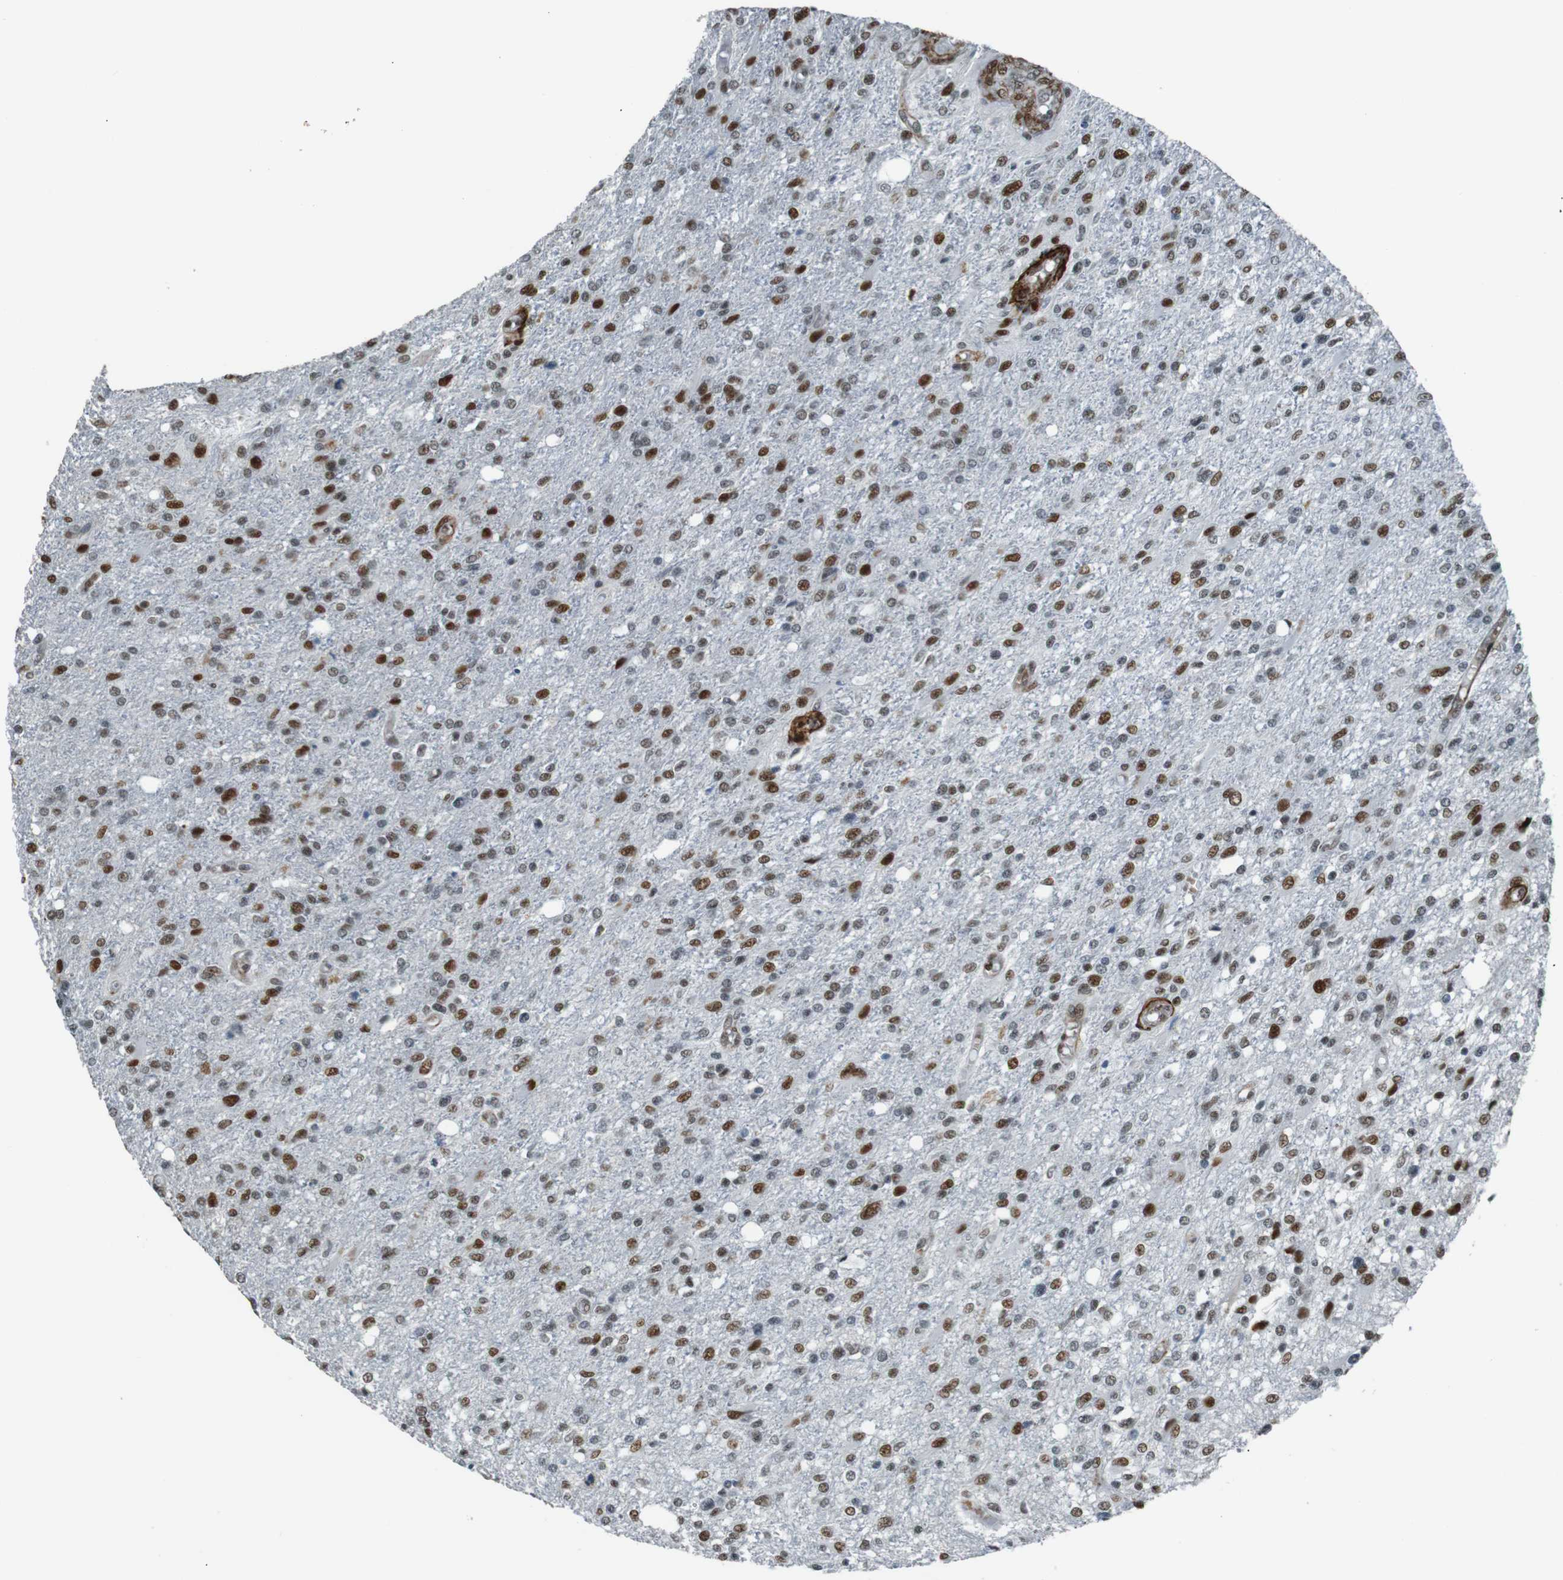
{"staining": {"intensity": "moderate", "quantity": "25%-75%", "location": "nuclear"}, "tissue": "glioma", "cell_type": "Tumor cells", "image_type": "cancer", "snomed": [{"axis": "morphology", "description": "Glioma, malignant, High grade"}, {"axis": "topography", "description": "Cerebral cortex"}], "caption": "IHC micrograph of human glioma stained for a protein (brown), which reveals medium levels of moderate nuclear positivity in about 25%-75% of tumor cells.", "gene": "HEXIM1", "patient": {"sex": "male", "age": 76}}